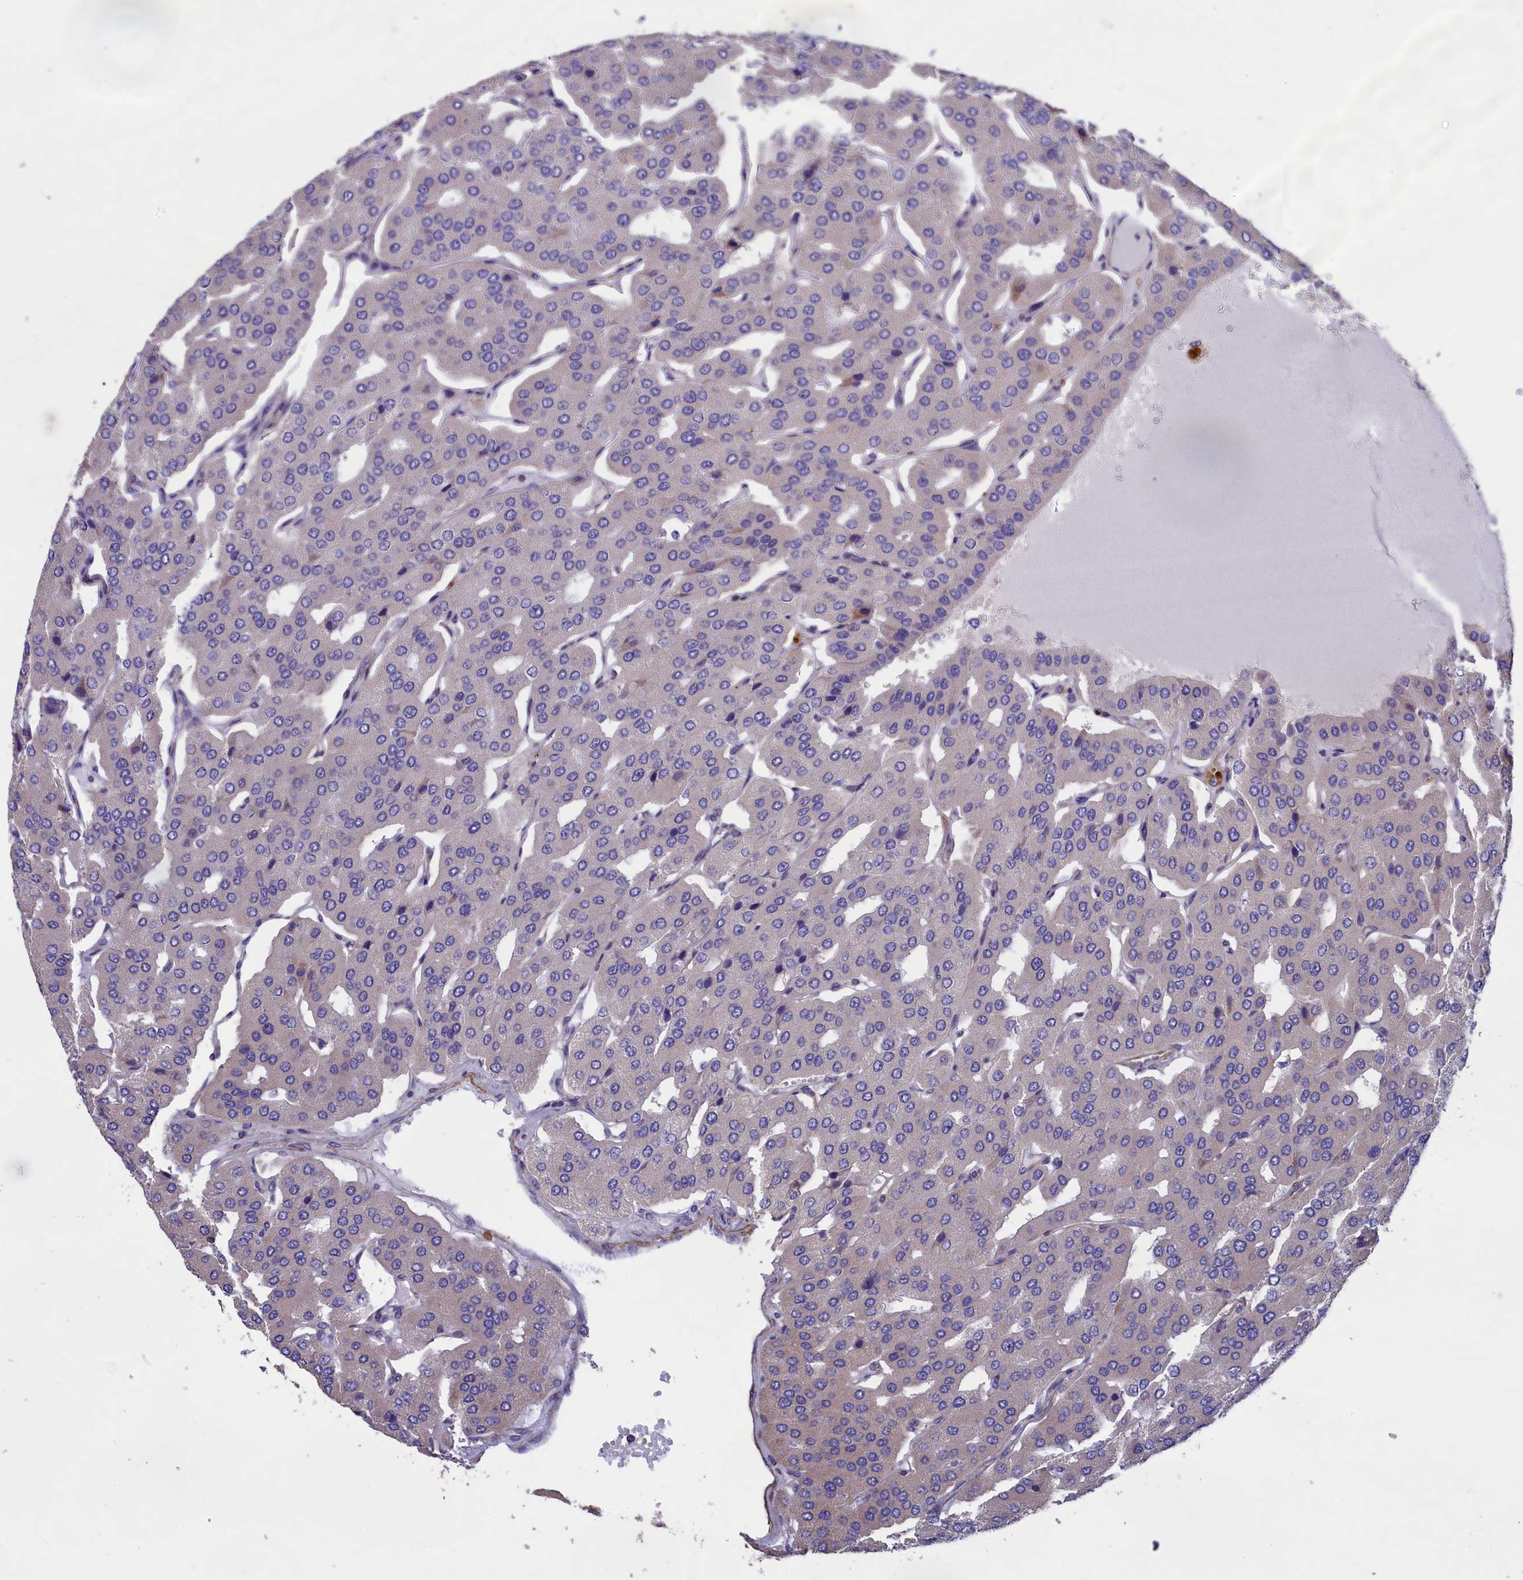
{"staining": {"intensity": "negative", "quantity": "none", "location": "none"}, "tissue": "parathyroid gland", "cell_type": "Glandular cells", "image_type": "normal", "snomed": [{"axis": "morphology", "description": "Normal tissue, NOS"}, {"axis": "morphology", "description": "Adenoma, NOS"}, {"axis": "topography", "description": "Parathyroid gland"}], "caption": "DAB (3,3'-diaminobenzidine) immunohistochemical staining of unremarkable human parathyroid gland demonstrates no significant staining in glandular cells.", "gene": "AMDHD2", "patient": {"sex": "female", "age": 86}}